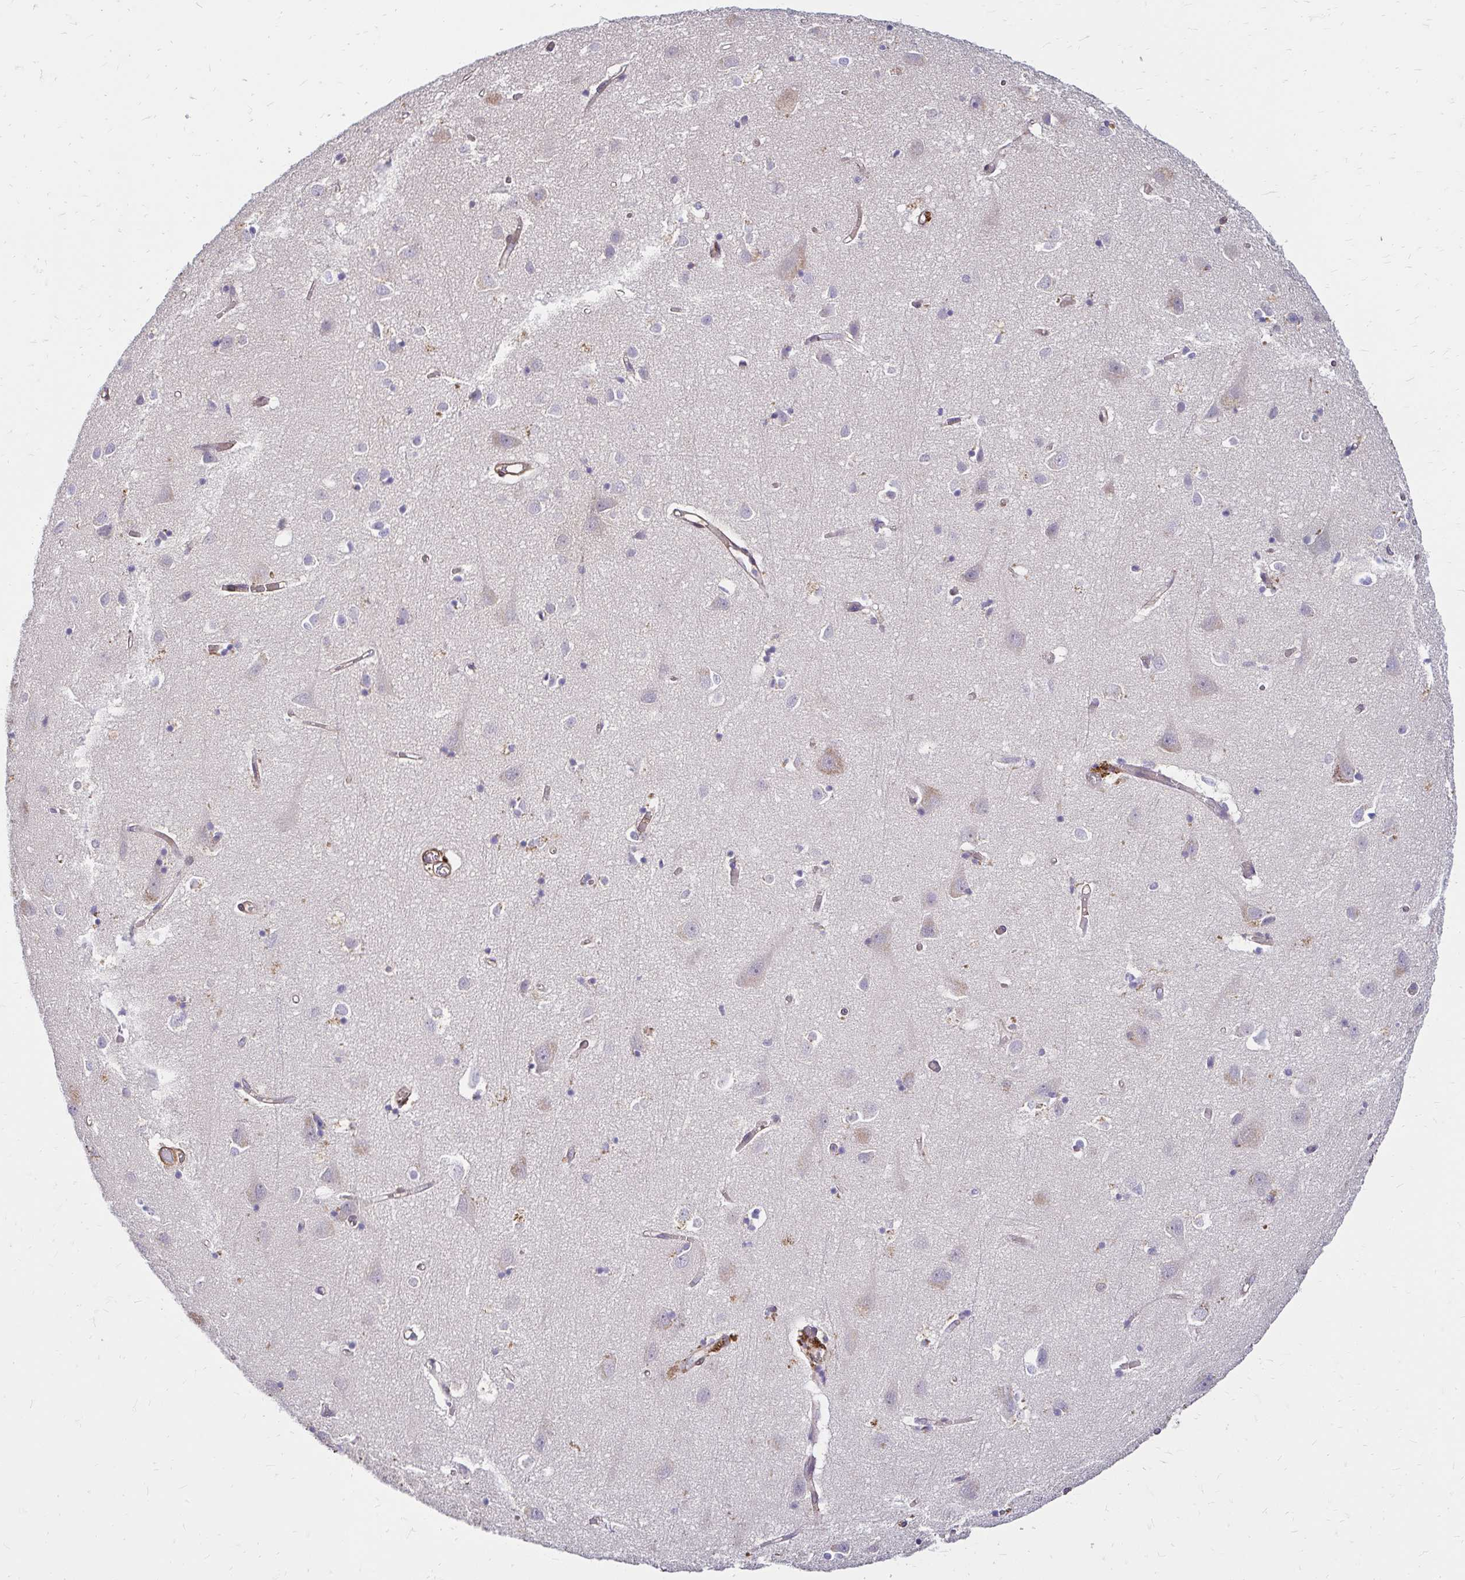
{"staining": {"intensity": "weak", "quantity": ">75%", "location": "cytoplasmic/membranous"}, "tissue": "cerebral cortex", "cell_type": "Endothelial cells", "image_type": "normal", "snomed": [{"axis": "morphology", "description": "Normal tissue, NOS"}, {"axis": "topography", "description": "Cerebral cortex"}], "caption": "Cerebral cortex stained with a protein marker exhibits weak staining in endothelial cells.", "gene": "YAP1", "patient": {"sex": "male", "age": 70}}